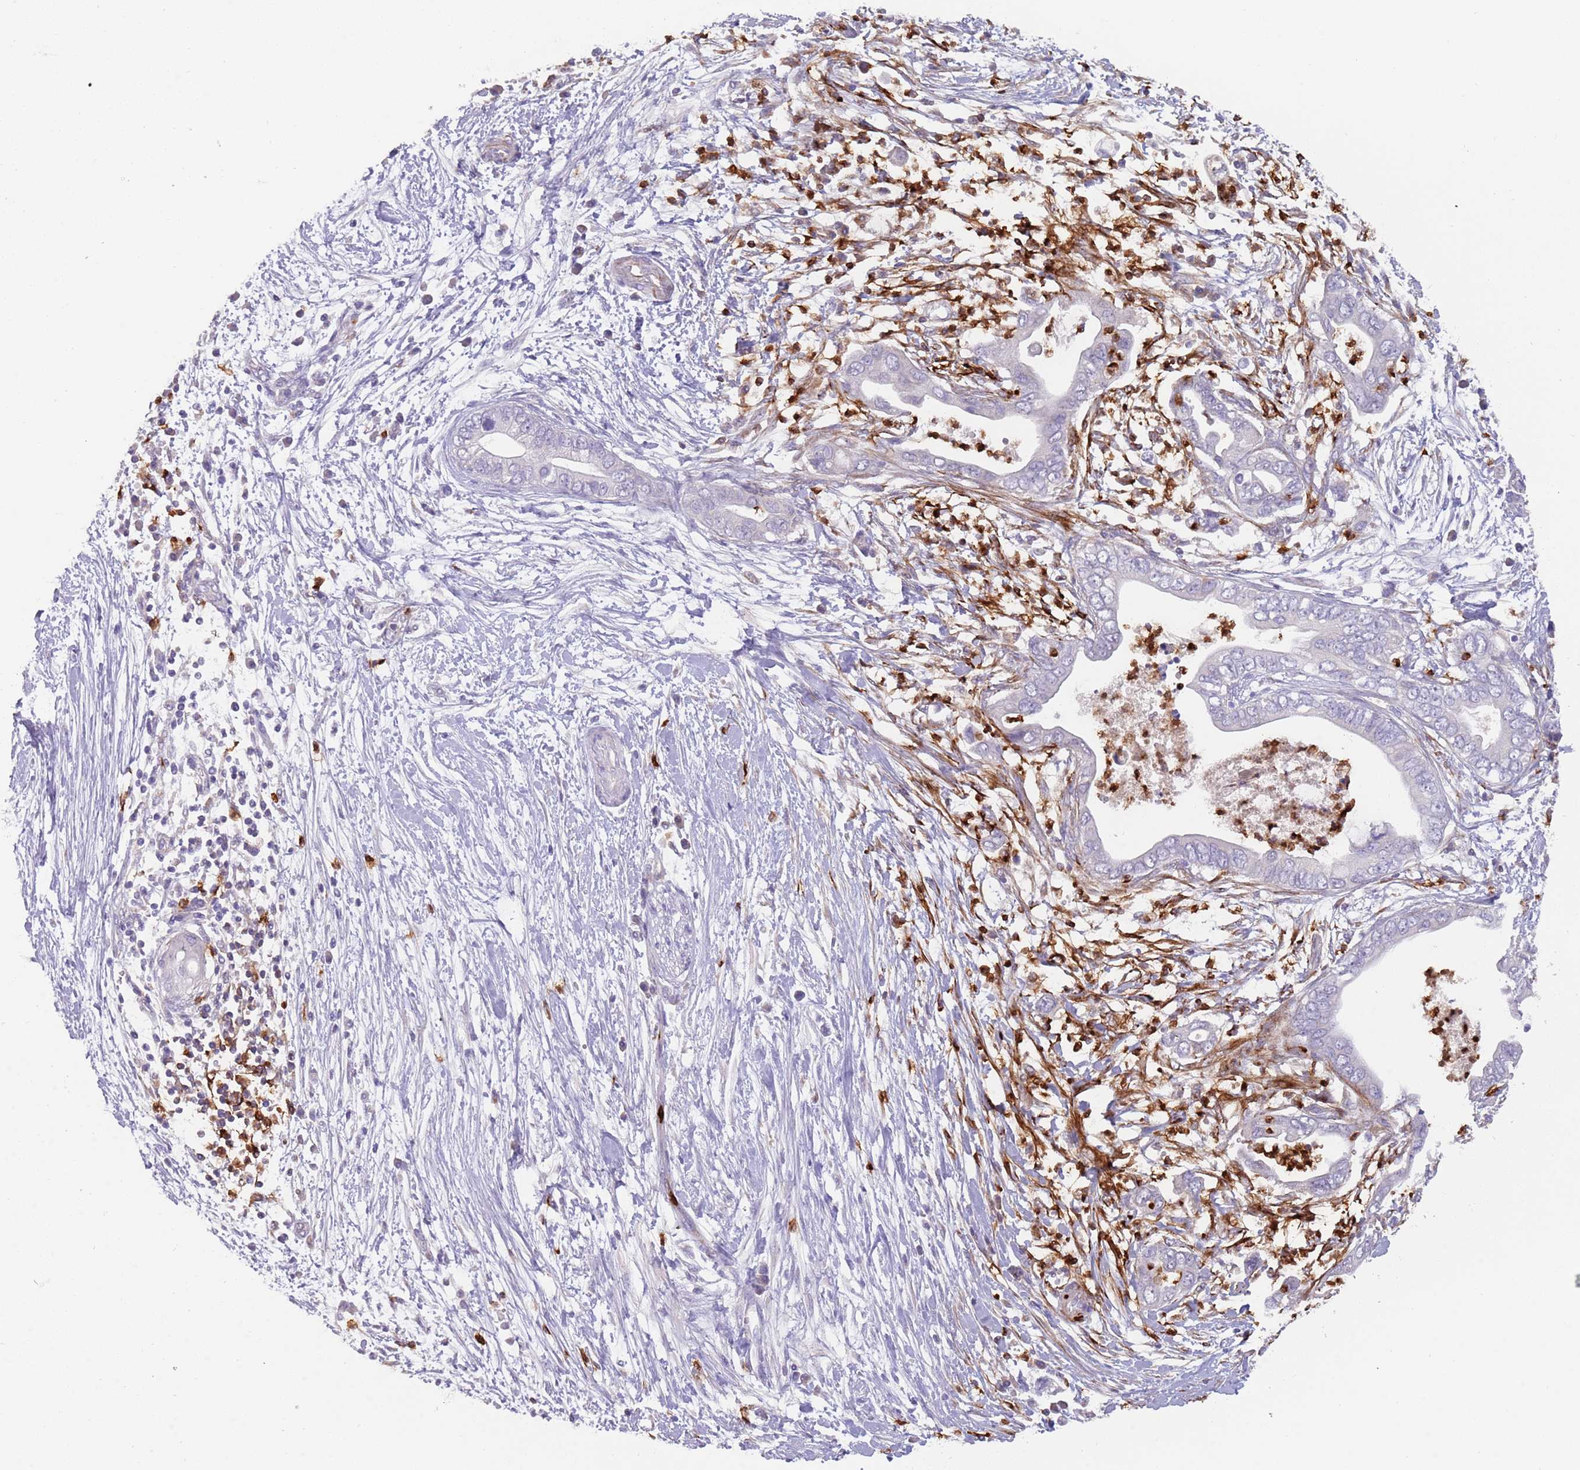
{"staining": {"intensity": "negative", "quantity": "none", "location": "none"}, "tissue": "pancreatic cancer", "cell_type": "Tumor cells", "image_type": "cancer", "snomed": [{"axis": "morphology", "description": "Adenocarcinoma, NOS"}, {"axis": "topography", "description": "Pancreas"}], "caption": "Photomicrograph shows no significant protein positivity in tumor cells of pancreatic cancer.", "gene": "TMEM251", "patient": {"sex": "male", "age": 75}}